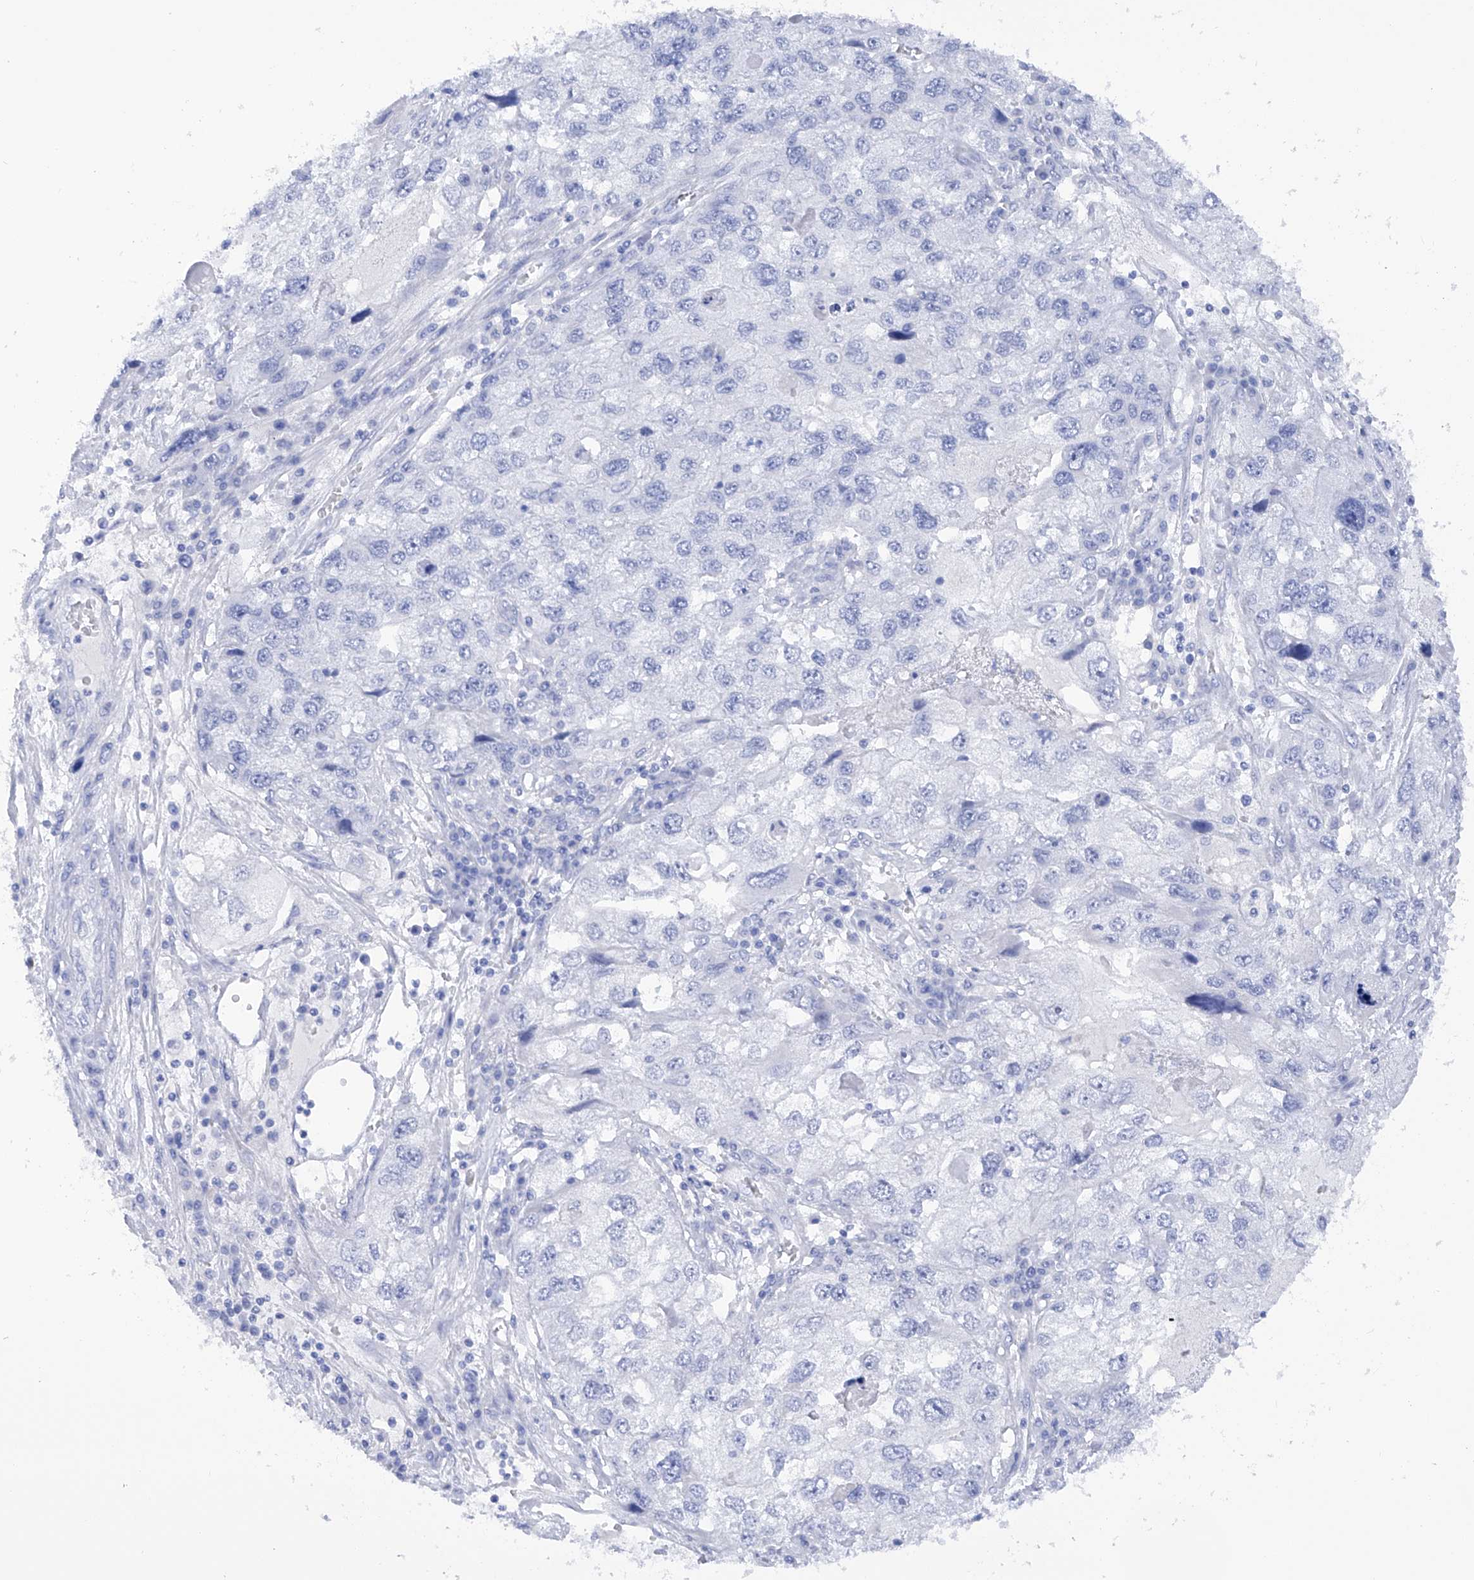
{"staining": {"intensity": "negative", "quantity": "none", "location": "none"}, "tissue": "endometrial cancer", "cell_type": "Tumor cells", "image_type": "cancer", "snomed": [{"axis": "morphology", "description": "Adenocarcinoma, NOS"}, {"axis": "topography", "description": "Endometrium"}], "caption": "Endometrial cancer (adenocarcinoma) was stained to show a protein in brown. There is no significant positivity in tumor cells.", "gene": "FLG", "patient": {"sex": "female", "age": 49}}